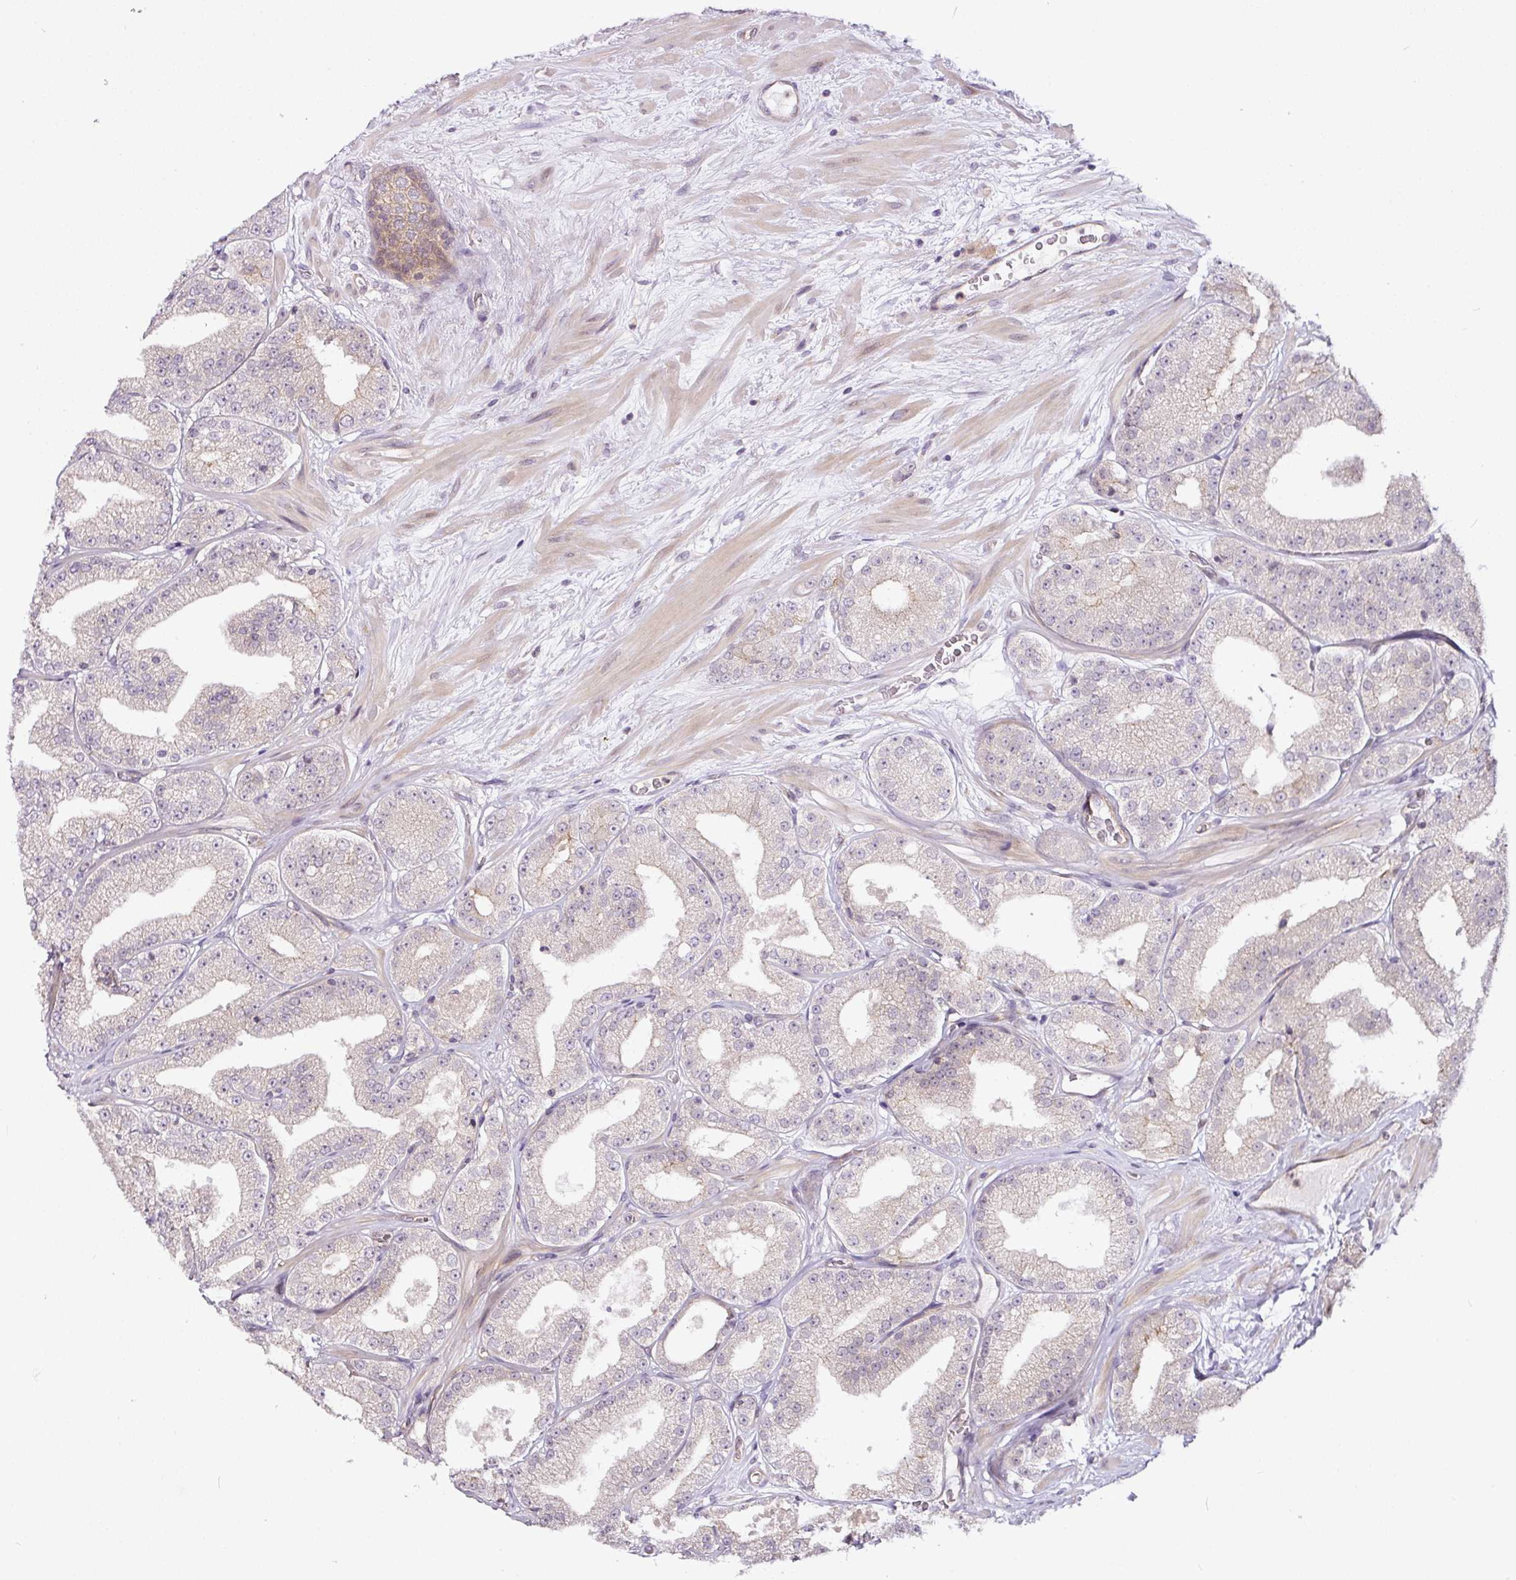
{"staining": {"intensity": "negative", "quantity": "none", "location": "none"}, "tissue": "prostate cancer", "cell_type": "Tumor cells", "image_type": "cancer", "snomed": [{"axis": "morphology", "description": "Adenocarcinoma, High grade"}, {"axis": "topography", "description": "Prostate"}], "caption": "The immunohistochemistry photomicrograph has no significant staining in tumor cells of prostate cancer (high-grade adenocarcinoma) tissue. The staining is performed using DAB brown chromogen with nuclei counter-stained in using hematoxylin.", "gene": "DCAF13", "patient": {"sex": "male", "age": 68}}